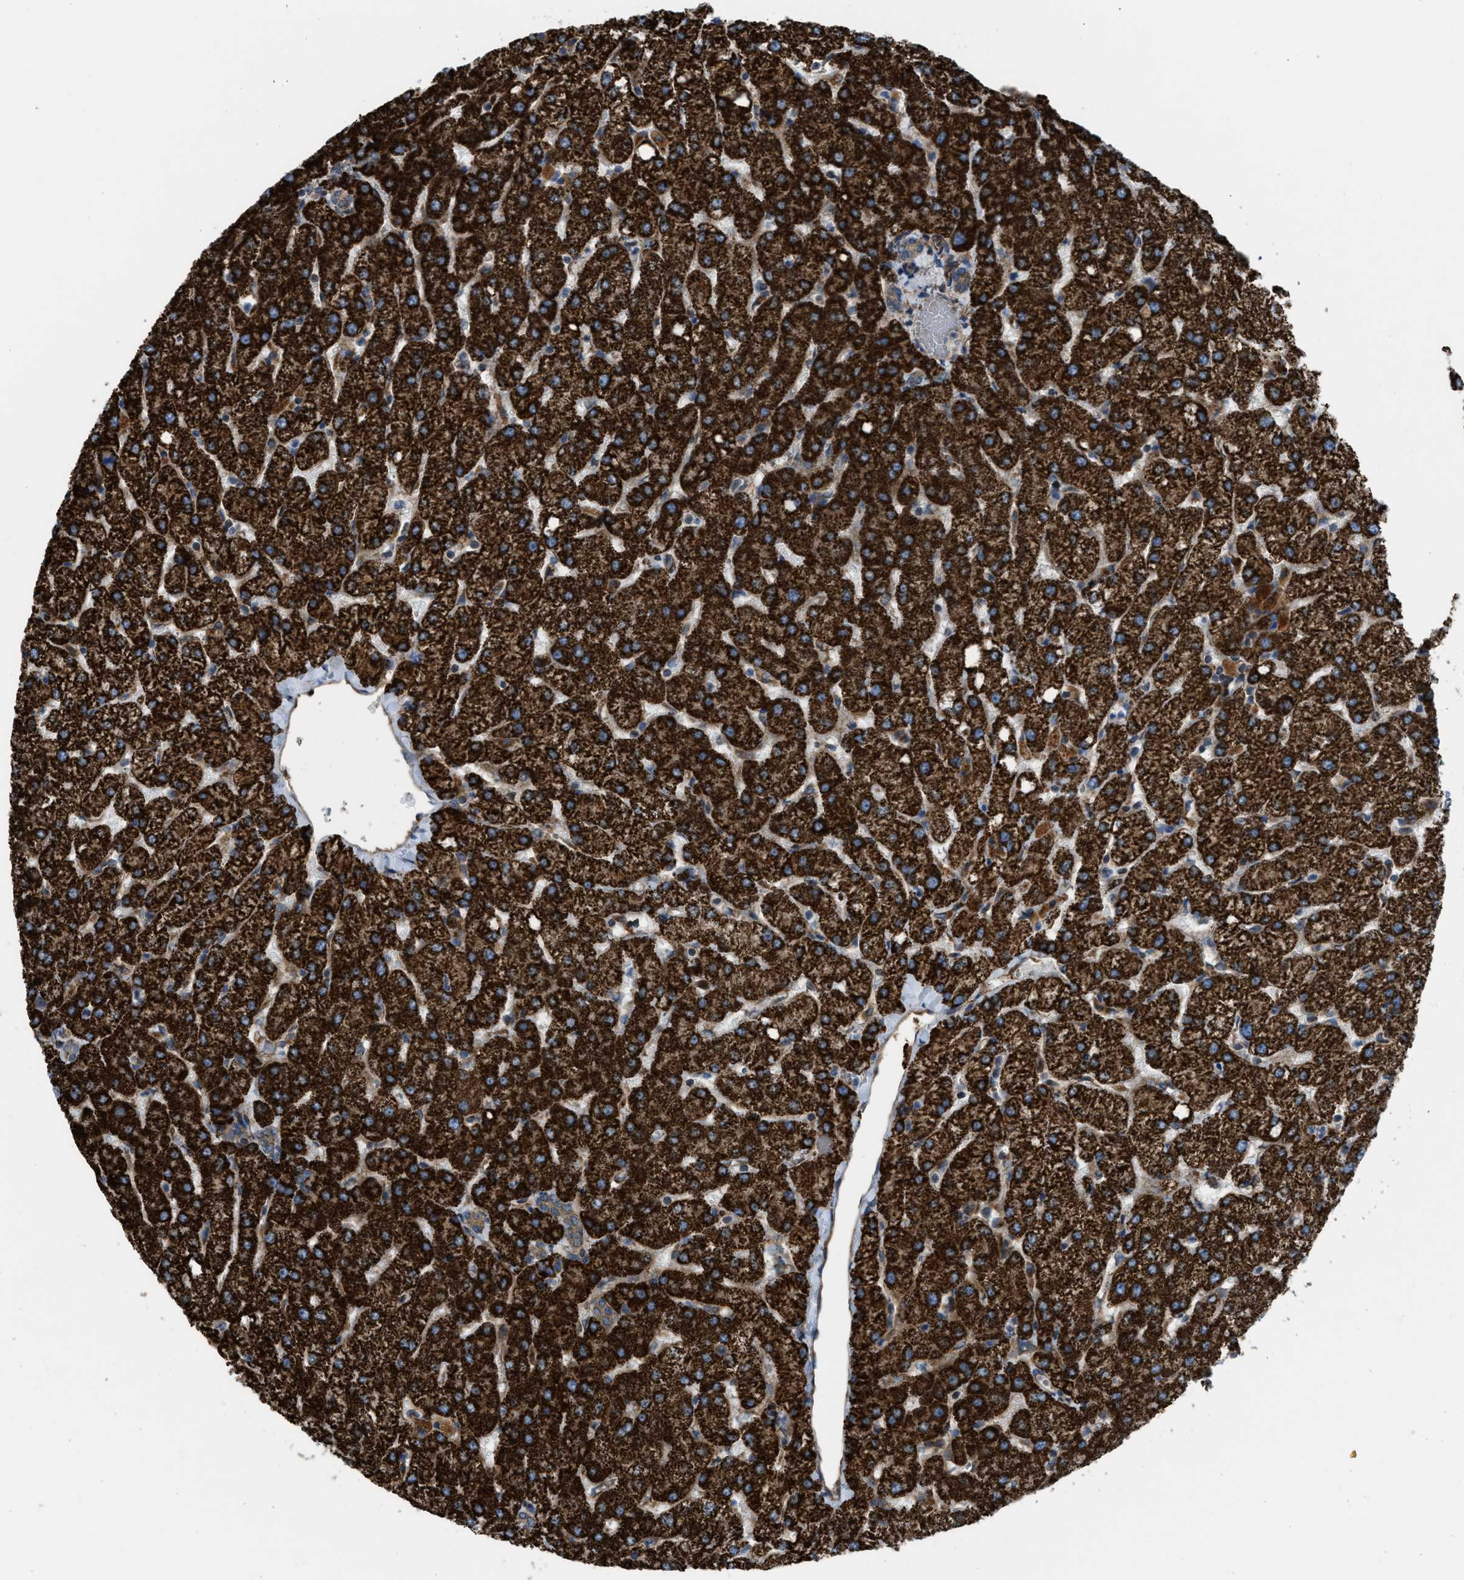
{"staining": {"intensity": "moderate", "quantity": ">75%", "location": "cytoplasmic/membranous"}, "tissue": "liver", "cell_type": "Cholangiocytes", "image_type": "normal", "snomed": [{"axis": "morphology", "description": "Normal tissue, NOS"}, {"axis": "topography", "description": "Liver"}], "caption": "The immunohistochemical stain highlights moderate cytoplasmic/membranous staining in cholangiocytes of unremarkable liver.", "gene": "SLC10A3", "patient": {"sex": "female", "age": 54}}